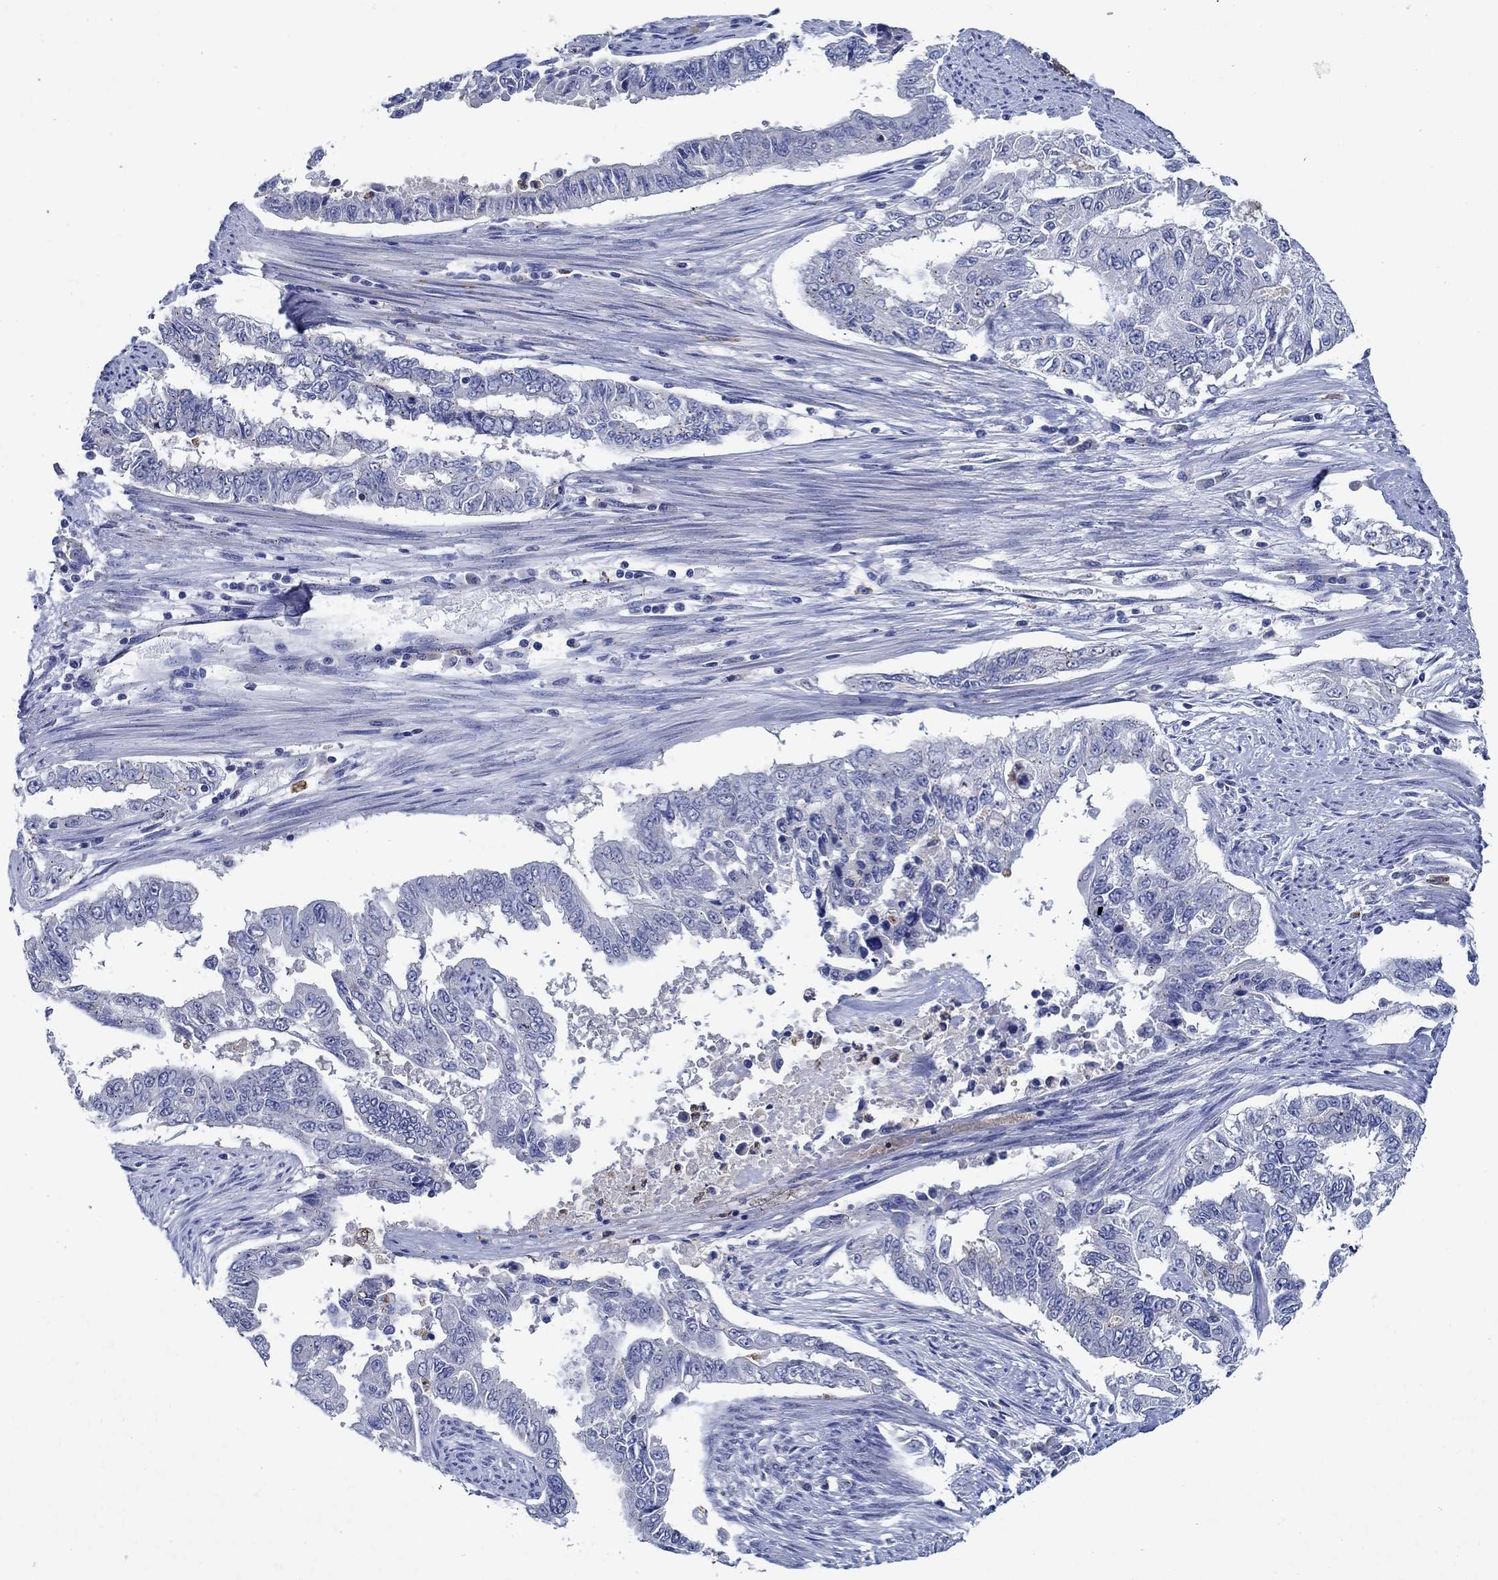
{"staining": {"intensity": "negative", "quantity": "none", "location": "none"}, "tissue": "endometrial cancer", "cell_type": "Tumor cells", "image_type": "cancer", "snomed": [{"axis": "morphology", "description": "Adenocarcinoma, NOS"}, {"axis": "topography", "description": "Uterus"}], "caption": "Human endometrial cancer stained for a protein using IHC exhibits no expression in tumor cells.", "gene": "CPM", "patient": {"sex": "female", "age": 59}}